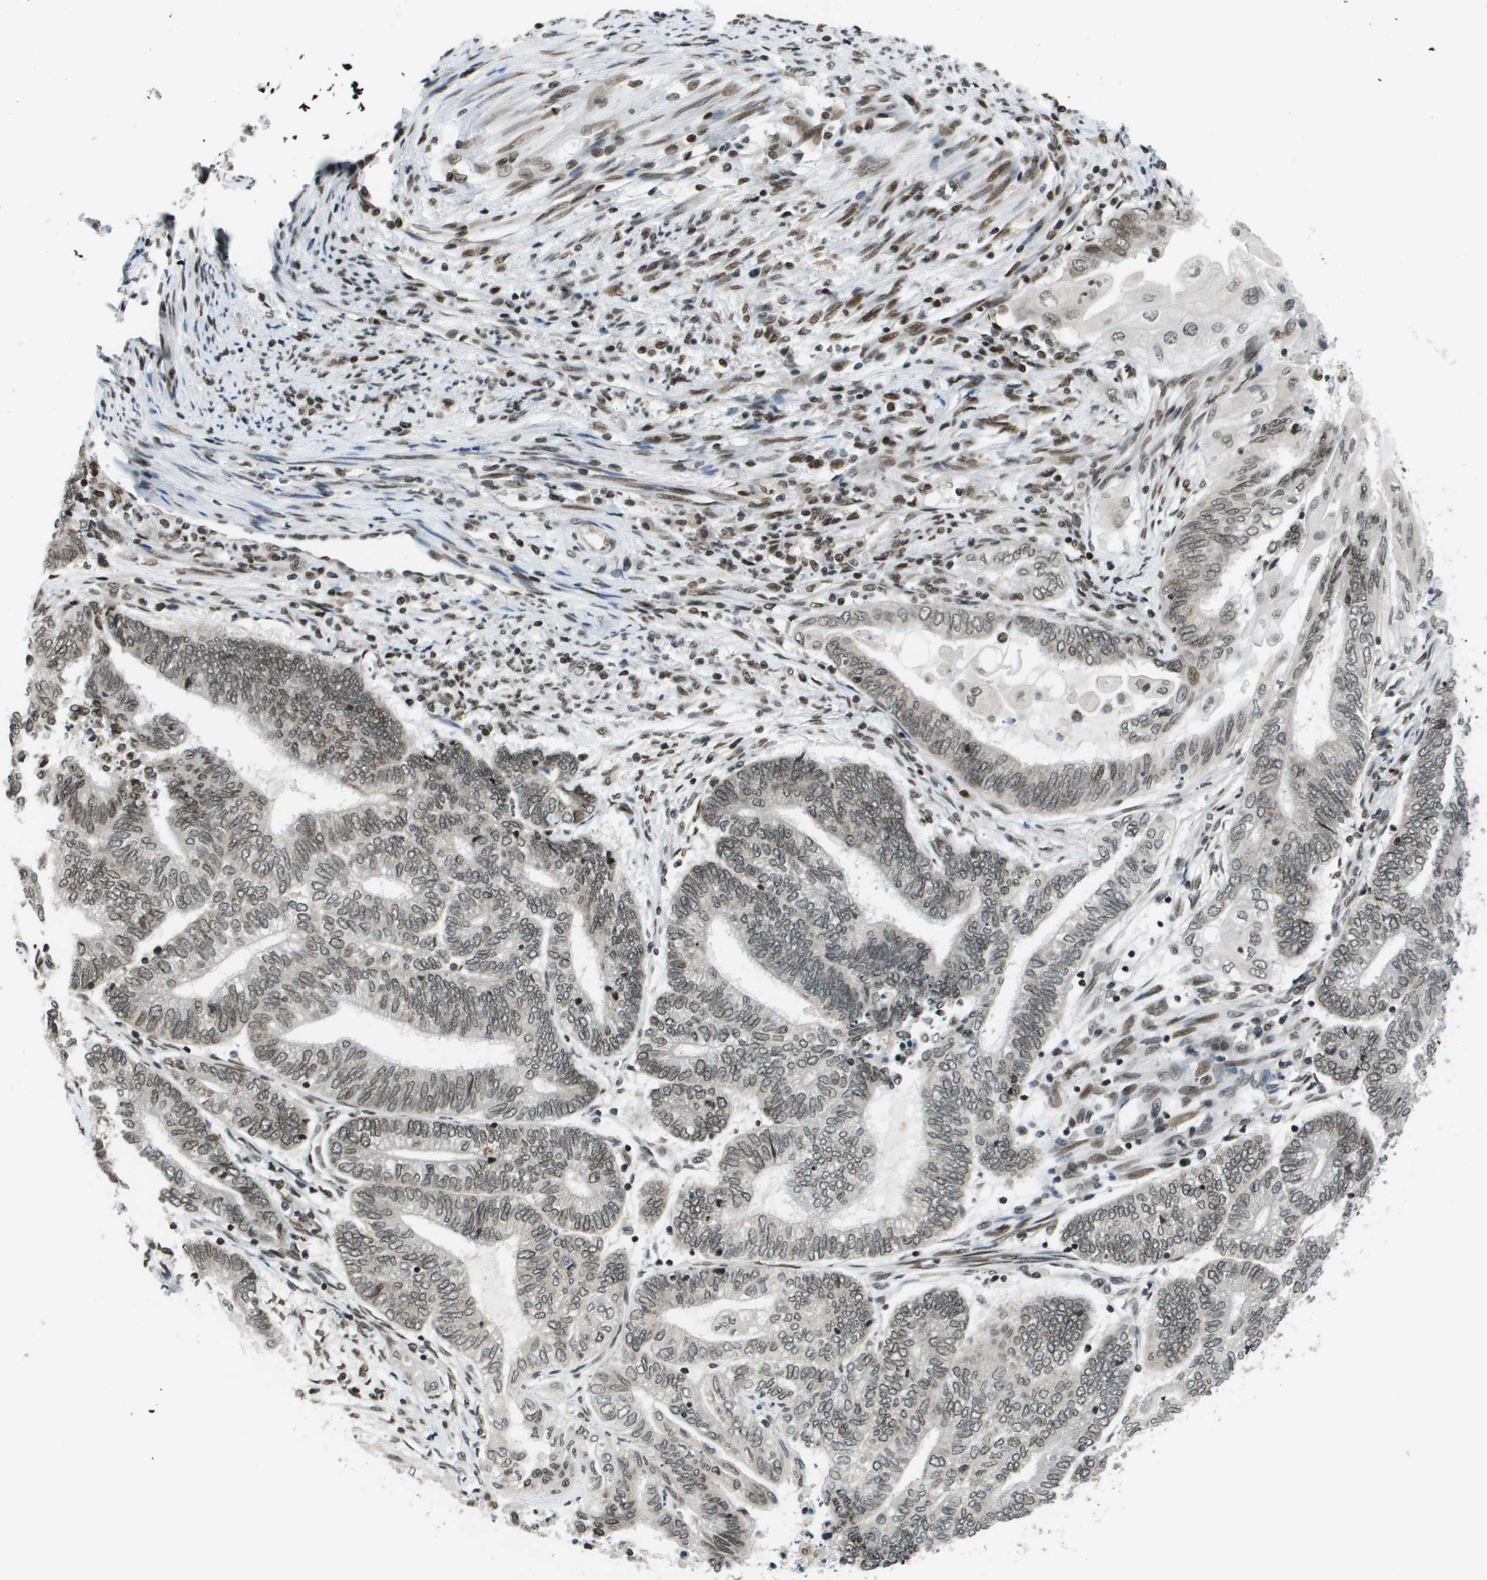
{"staining": {"intensity": "weak", "quantity": ">75%", "location": "nuclear"}, "tissue": "endometrial cancer", "cell_type": "Tumor cells", "image_type": "cancer", "snomed": [{"axis": "morphology", "description": "Adenocarcinoma, NOS"}, {"axis": "topography", "description": "Uterus"}, {"axis": "topography", "description": "Endometrium"}], "caption": "A low amount of weak nuclear expression is present in approximately >75% of tumor cells in endometrial cancer tissue.", "gene": "RECQL4", "patient": {"sex": "female", "age": 70}}